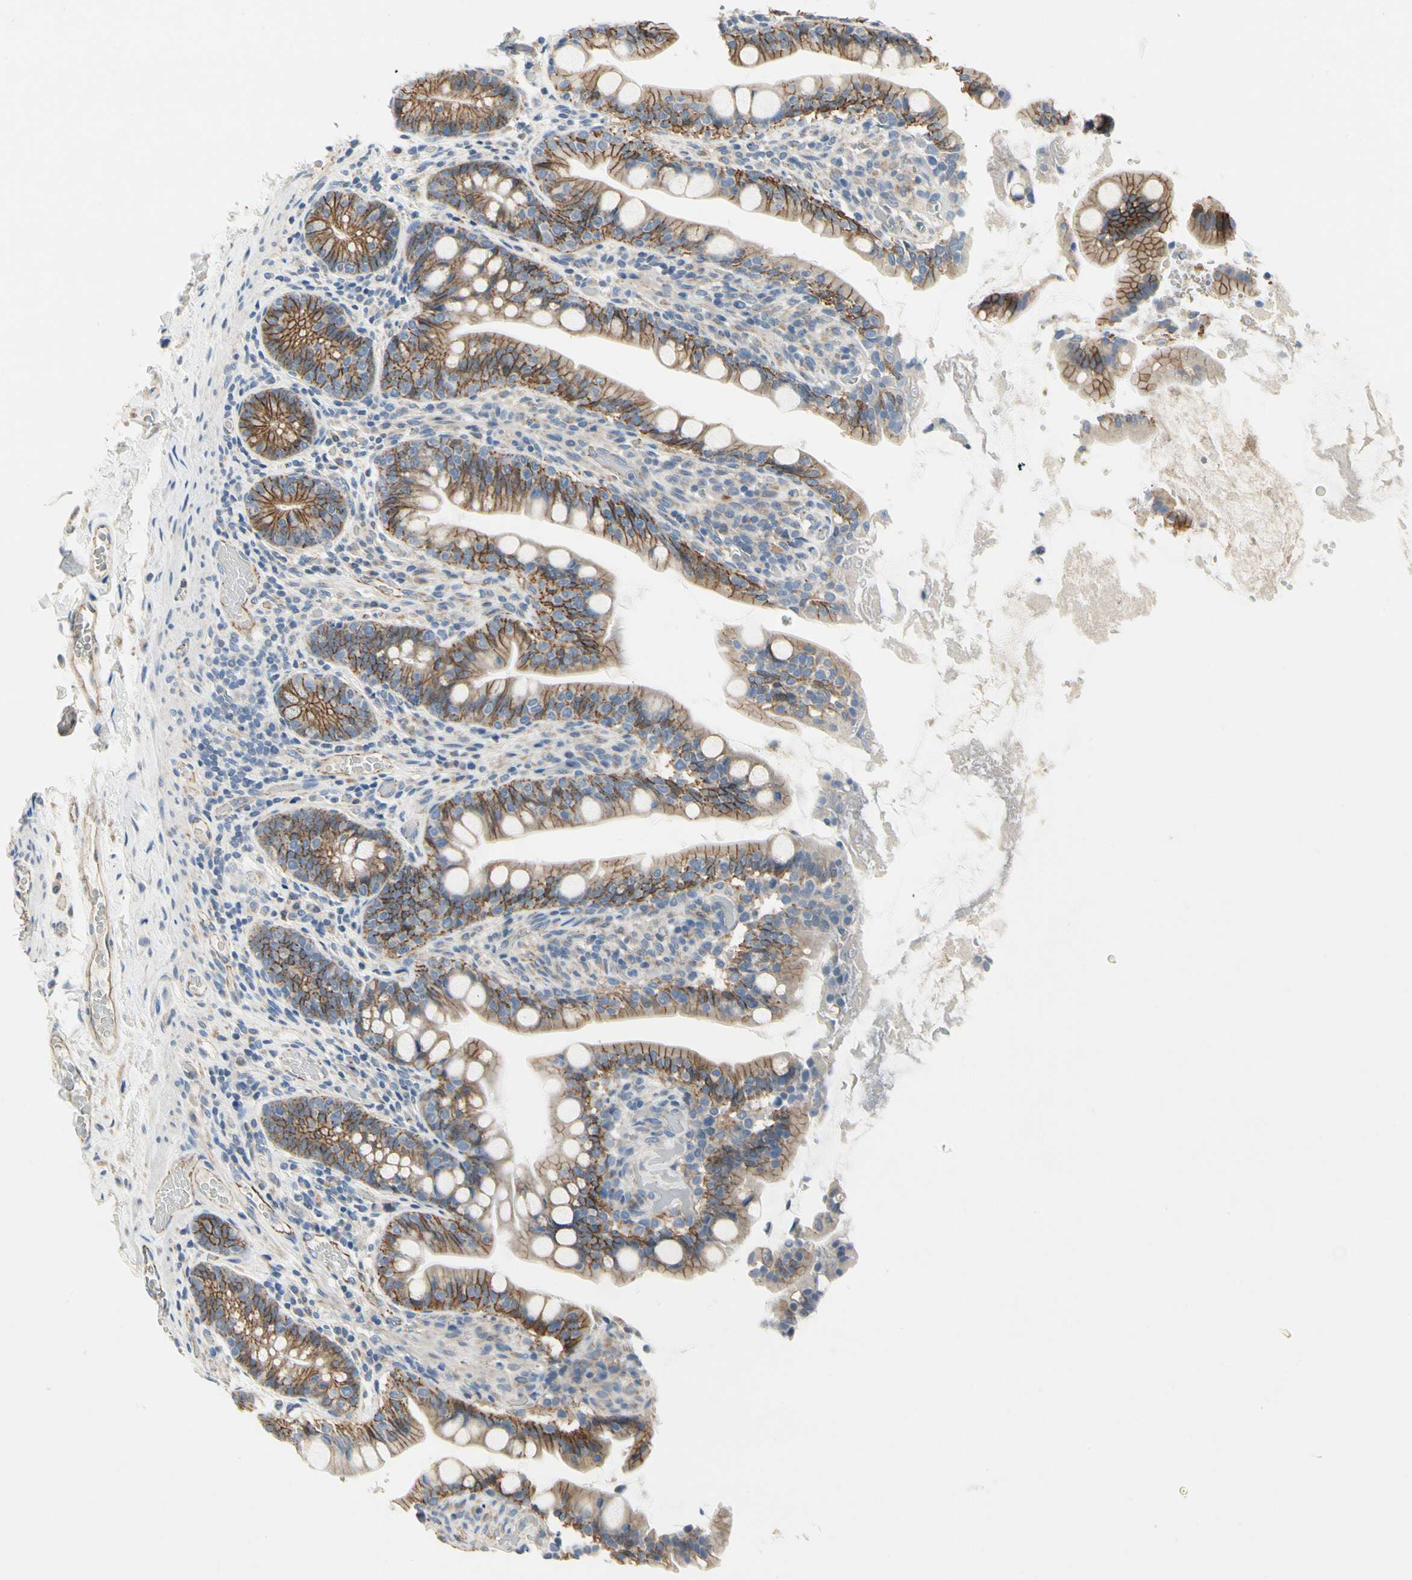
{"staining": {"intensity": "moderate", "quantity": ">75%", "location": "cytoplasmic/membranous"}, "tissue": "small intestine", "cell_type": "Glandular cells", "image_type": "normal", "snomed": [{"axis": "morphology", "description": "Normal tissue, NOS"}, {"axis": "topography", "description": "Small intestine"}], "caption": "Immunohistochemistry (IHC) histopathology image of normal human small intestine stained for a protein (brown), which exhibits medium levels of moderate cytoplasmic/membranous positivity in approximately >75% of glandular cells.", "gene": "LGR6", "patient": {"sex": "female", "age": 56}}